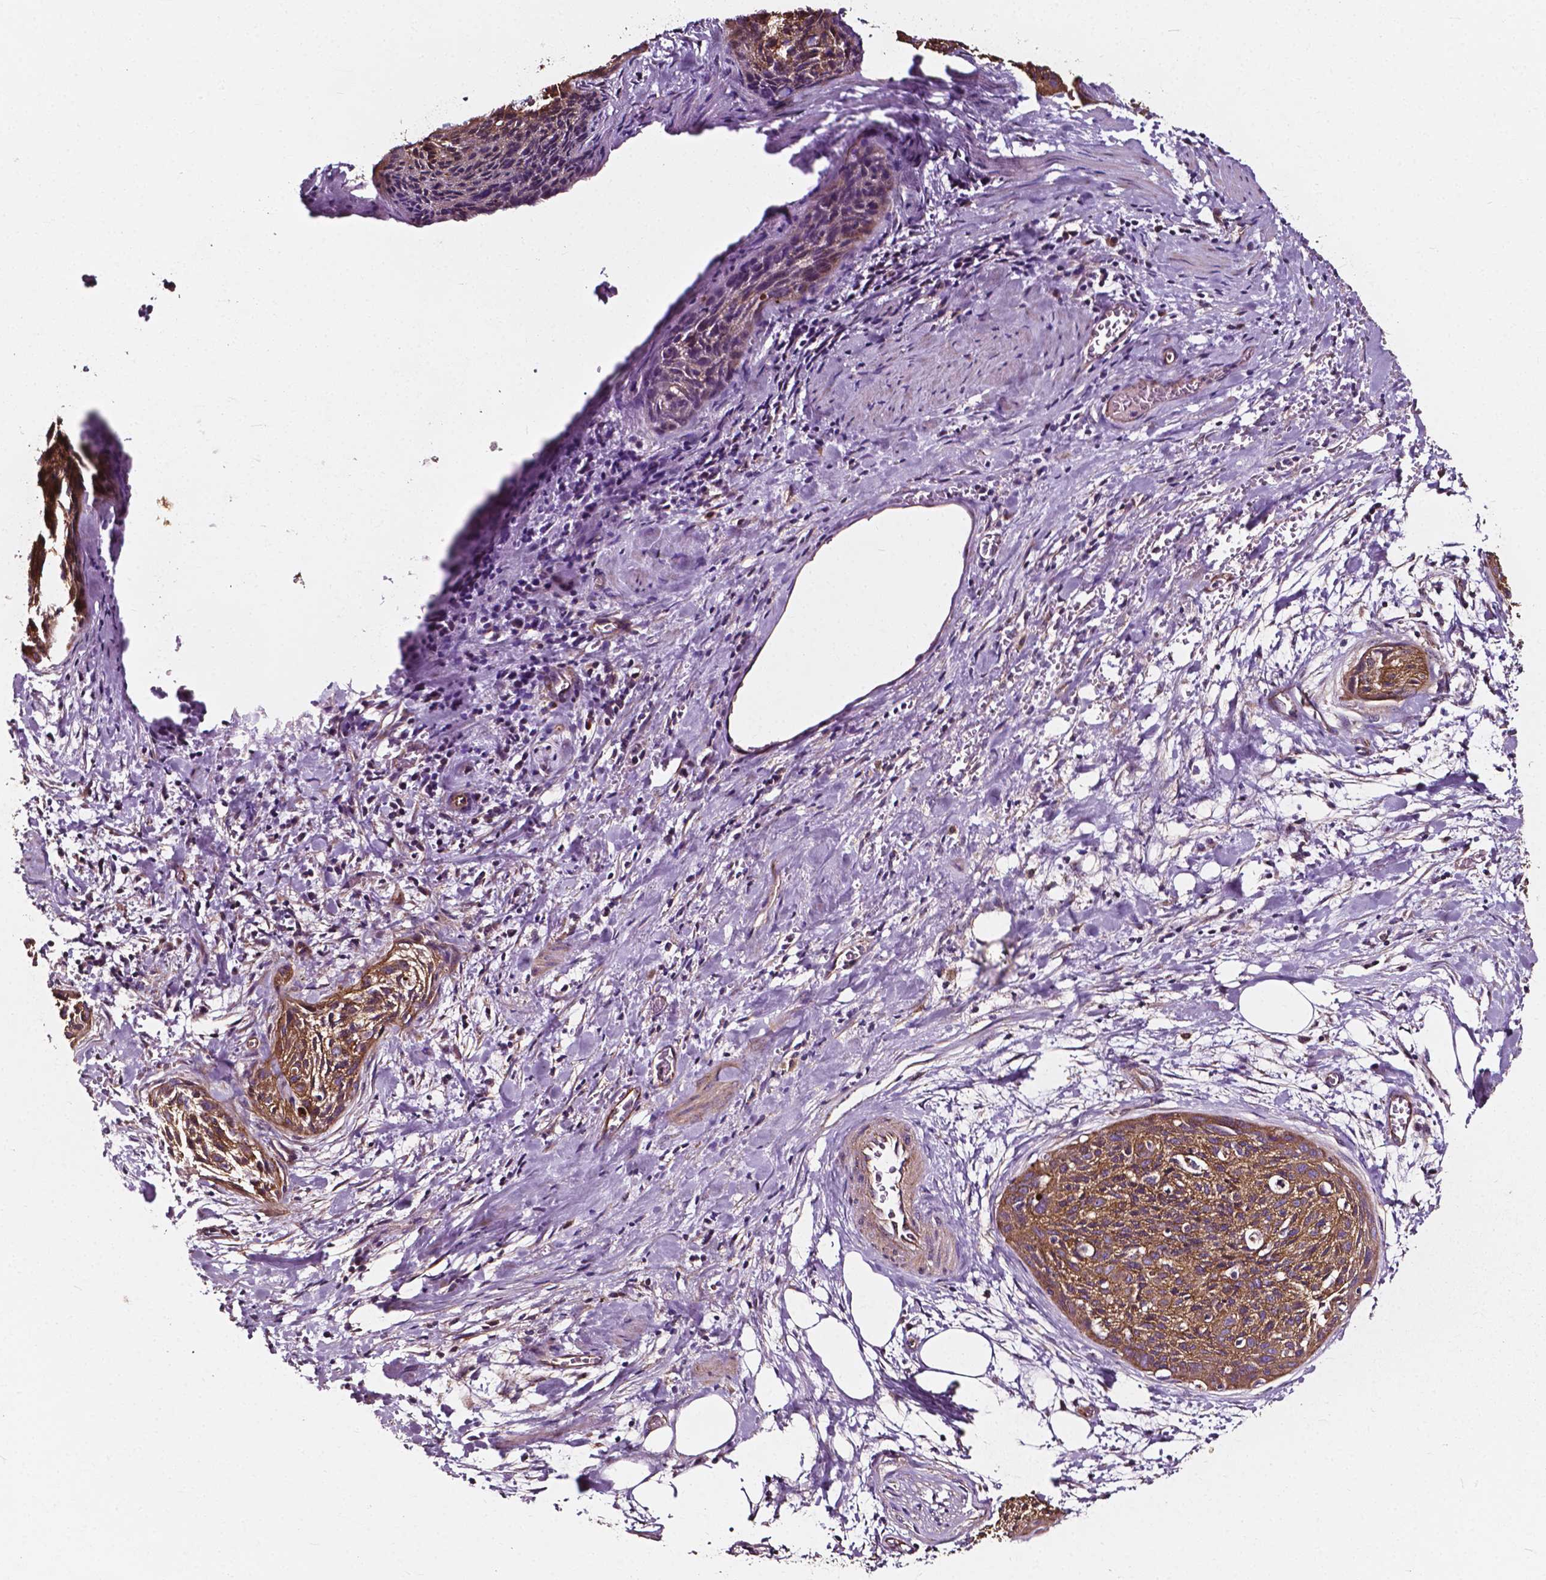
{"staining": {"intensity": "moderate", "quantity": ">75%", "location": "cytoplasmic/membranous"}, "tissue": "cervical cancer", "cell_type": "Tumor cells", "image_type": "cancer", "snomed": [{"axis": "morphology", "description": "Squamous cell carcinoma, NOS"}, {"axis": "topography", "description": "Cervix"}], "caption": "Immunohistochemical staining of human squamous cell carcinoma (cervical) exhibits medium levels of moderate cytoplasmic/membranous protein staining in about >75% of tumor cells.", "gene": "ATG16L1", "patient": {"sex": "female", "age": 55}}